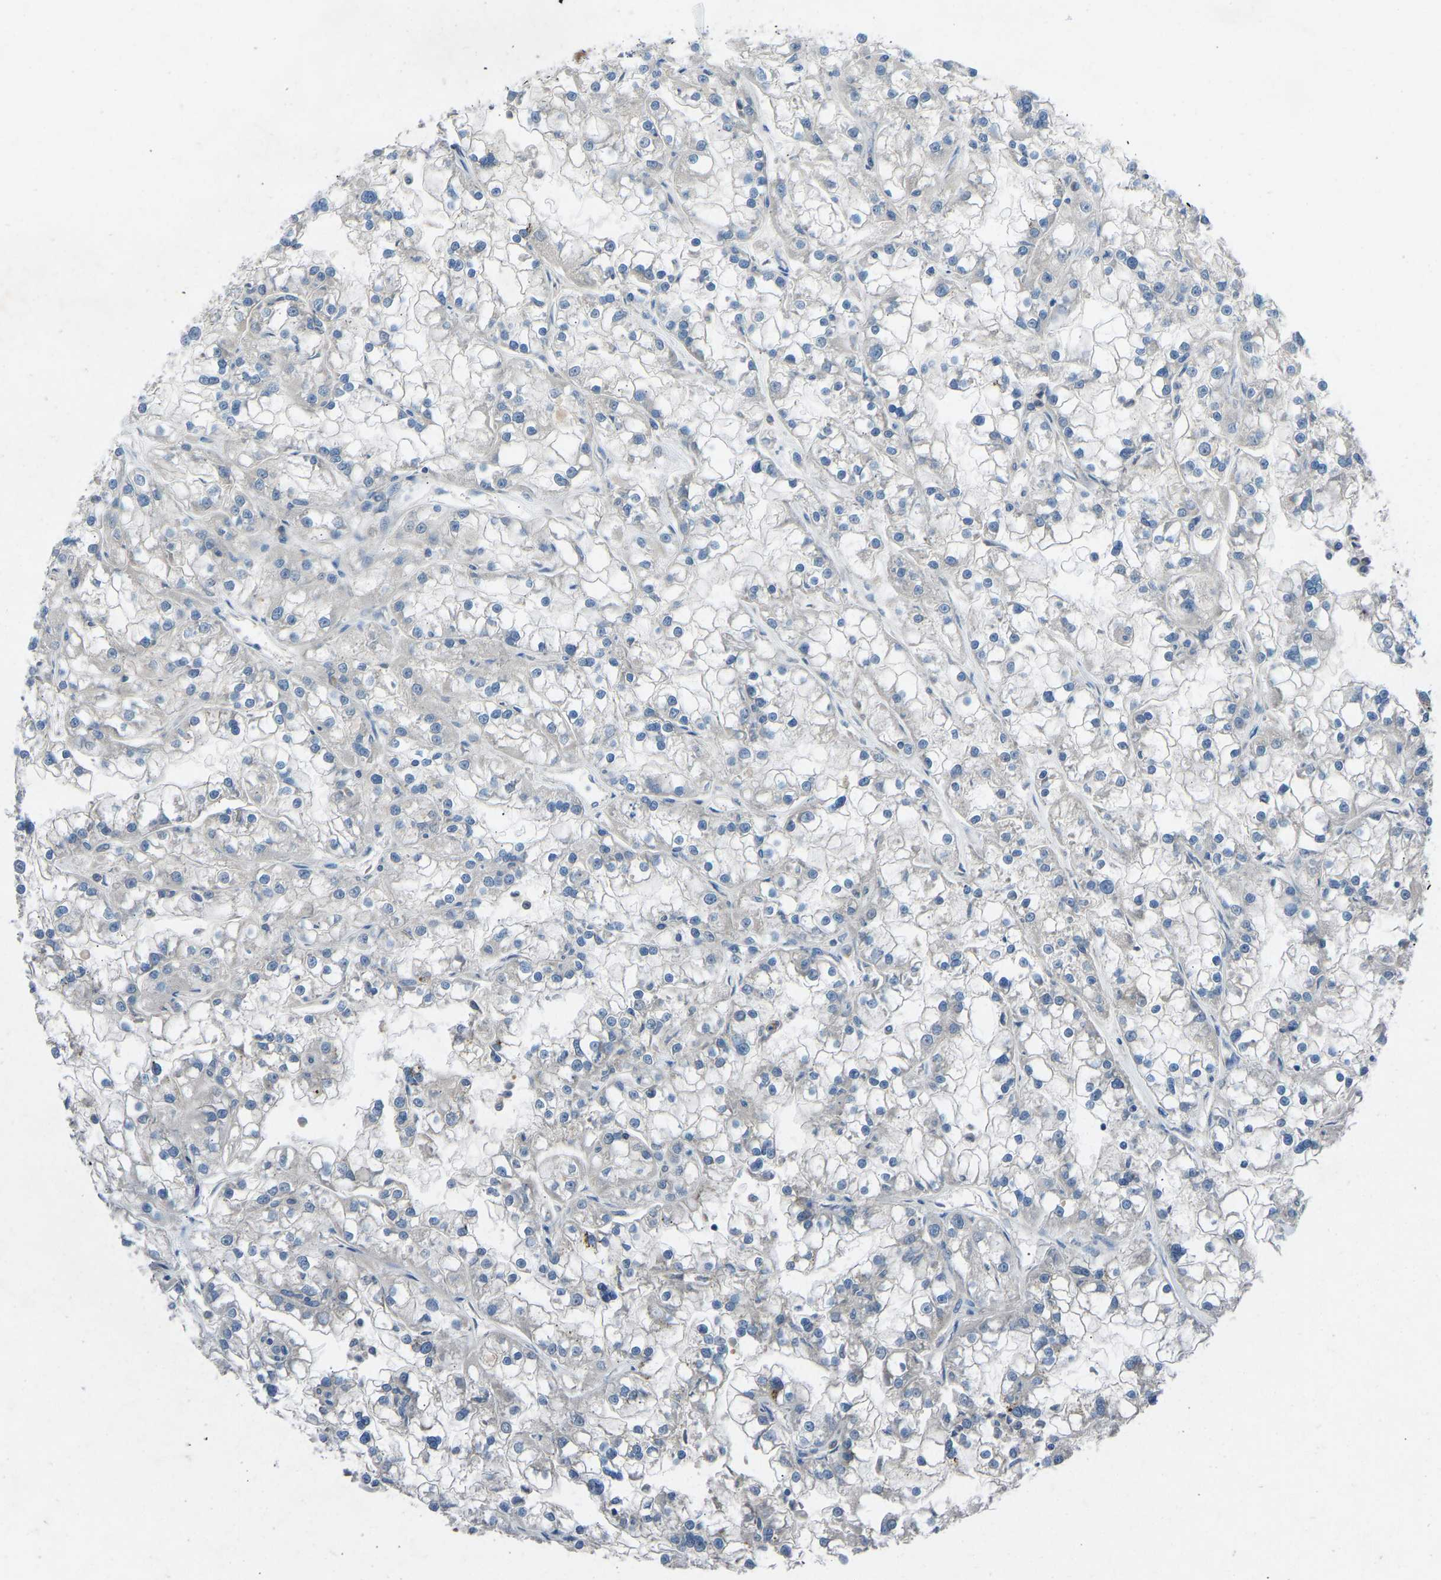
{"staining": {"intensity": "negative", "quantity": "none", "location": "none"}, "tissue": "renal cancer", "cell_type": "Tumor cells", "image_type": "cancer", "snomed": [{"axis": "morphology", "description": "Adenocarcinoma, NOS"}, {"axis": "topography", "description": "Kidney"}], "caption": "This is a micrograph of immunohistochemistry (IHC) staining of renal cancer, which shows no expression in tumor cells.", "gene": "GRK6", "patient": {"sex": "female", "age": 52}}